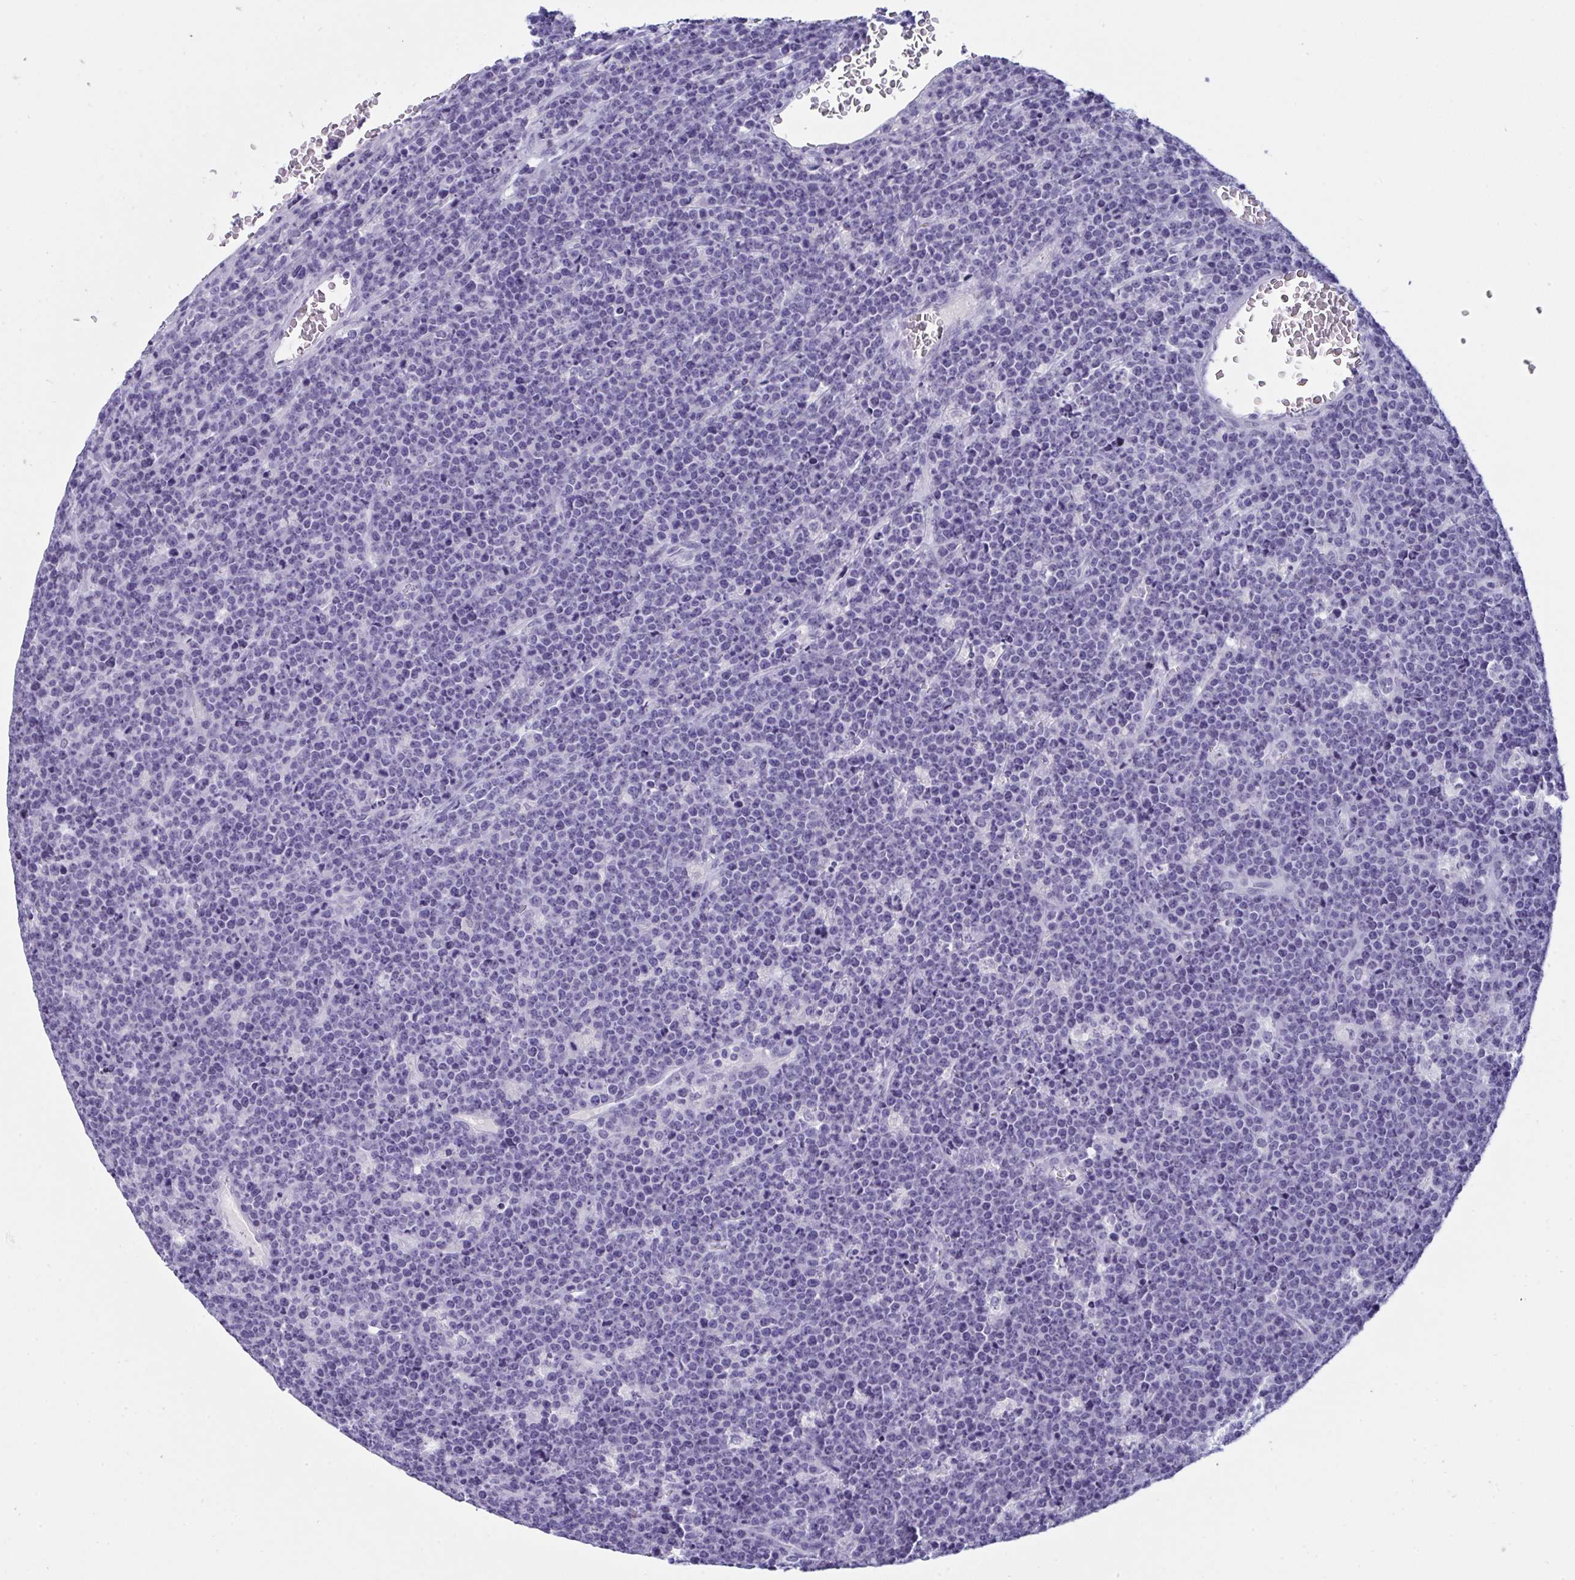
{"staining": {"intensity": "negative", "quantity": "none", "location": "none"}, "tissue": "lymphoma", "cell_type": "Tumor cells", "image_type": "cancer", "snomed": [{"axis": "morphology", "description": "Malignant lymphoma, non-Hodgkin's type, High grade"}, {"axis": "topography", "description": "Ovary"}], "caption": "Human high-grade malignant lymphoma, non-Hodgkin's type stained for a protein using immunohistochemistry (IHC) demonstrates no expression in tumor cells.", "gene": "PRDM9", "patient": {"sex": "female", "age": 56}}